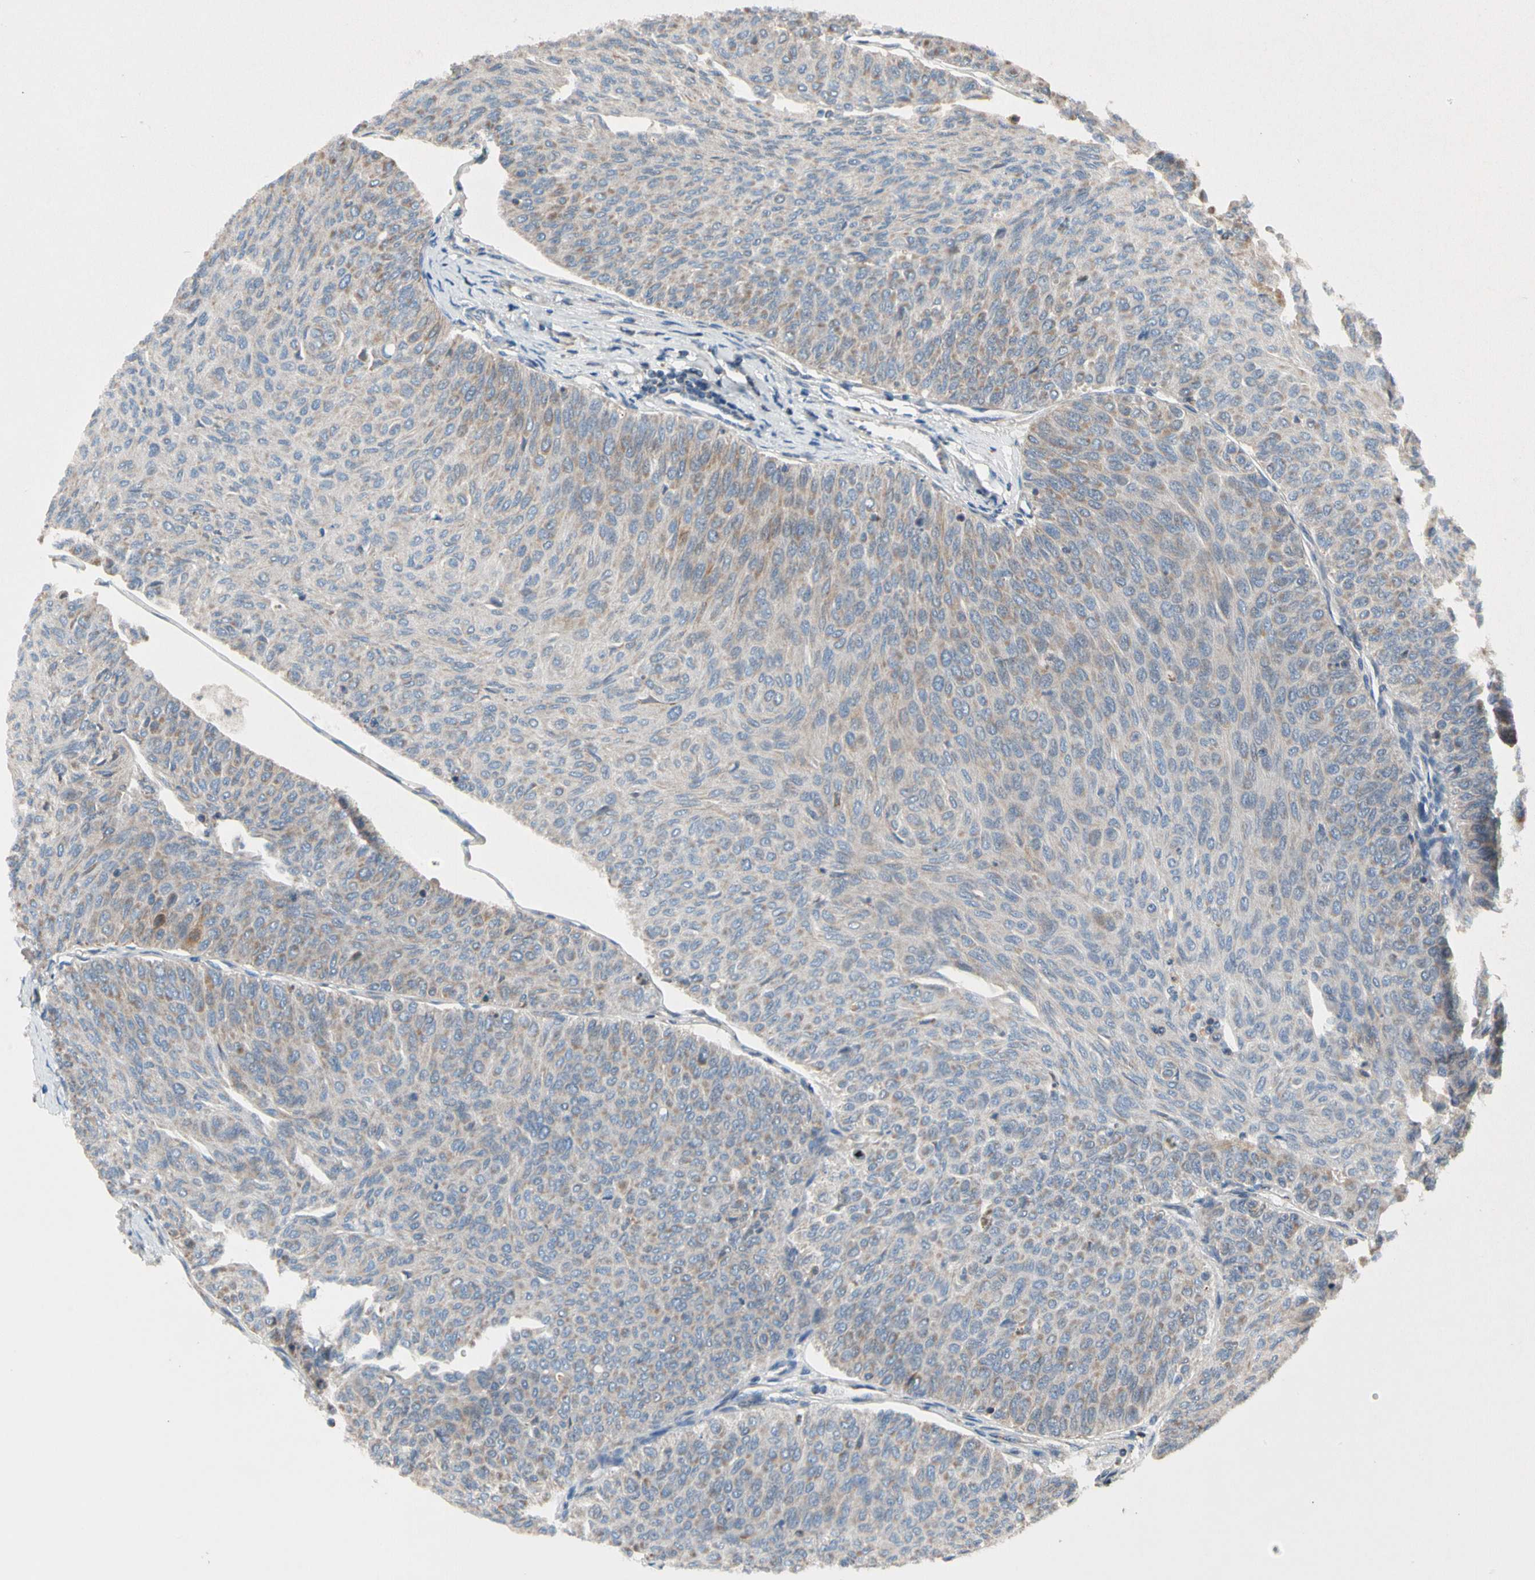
{"staining": {"intensity": "weak", "quantity": ">75%", "location": "cytoplasmic/membranous"}, "tissue": "urothelial cancer", "cell_type": "Tumor cells", "image_type": "cancer", "snomed": [{"axis": "morphology", "description": "Urothelial carcinoma, Low grade"}, {"axis": "topography", "description": "Urinary bladder"}], "caption": "Immunohistochemical staining of human urothelial cancer exhibits low levels of weak cytoplasmic/membranous protein staining in approximately >75% of tumor cells.", "gene": "KHDC4", "patient": {"sex": "male", "age": 78}}